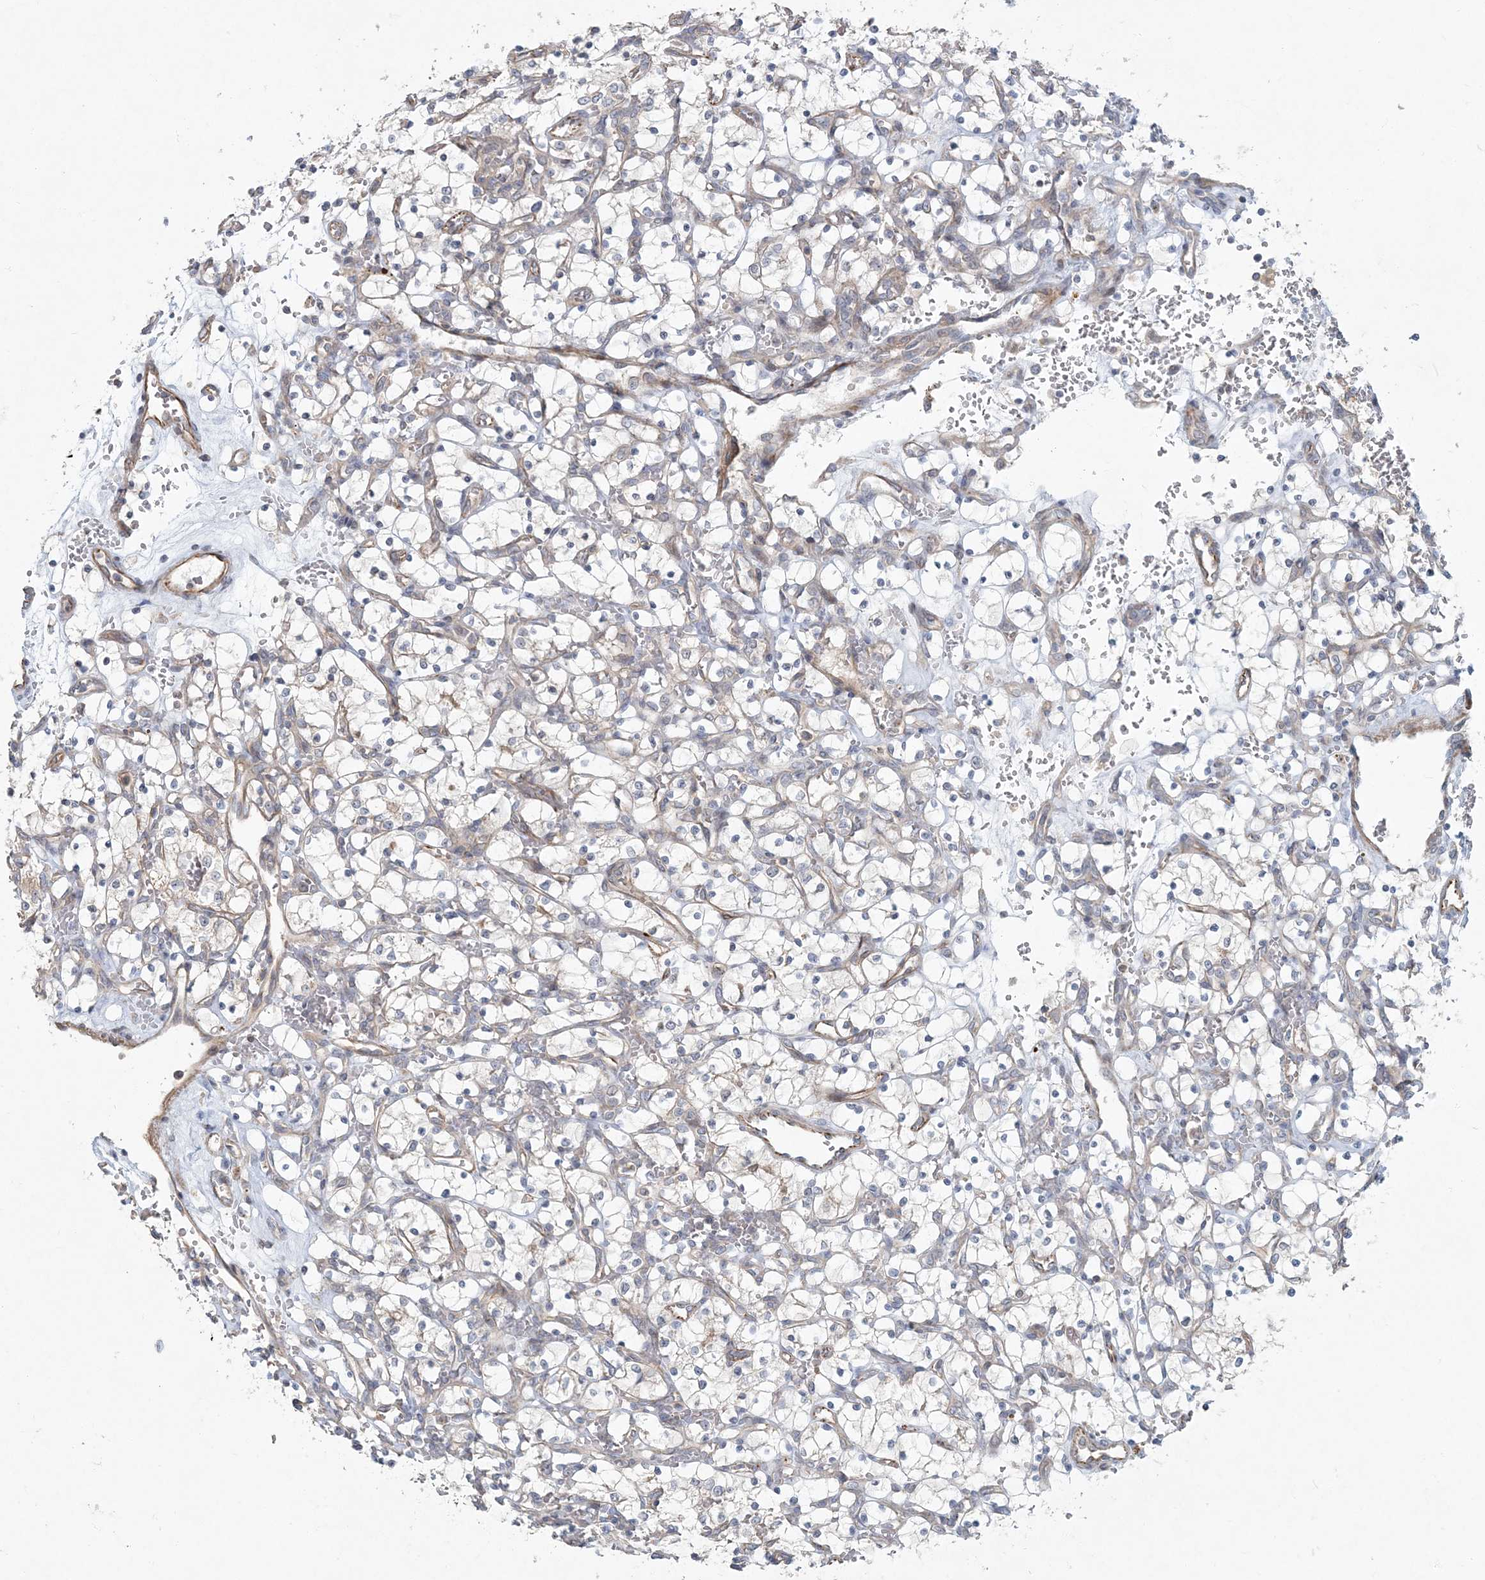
{"staining": {"intensity": "negative", "quantity": "none", "location": "none"}, "tissue": "renal cancer", "cell_type": "Tumor cells", "image_type": "cancer", "snomed": [{"axis": "morphology", "description": "Adenocarcinoma, NOS"}, {"axis": "topography", "description": "Kidney"}], "caption": "Immunohistochemical staining of human renal cancer (adenocarcinoma) exhibits no significant expression in tumor cells.", "gene": "ARHGEF38", "patient": {"sex": "female", "age": 69}}